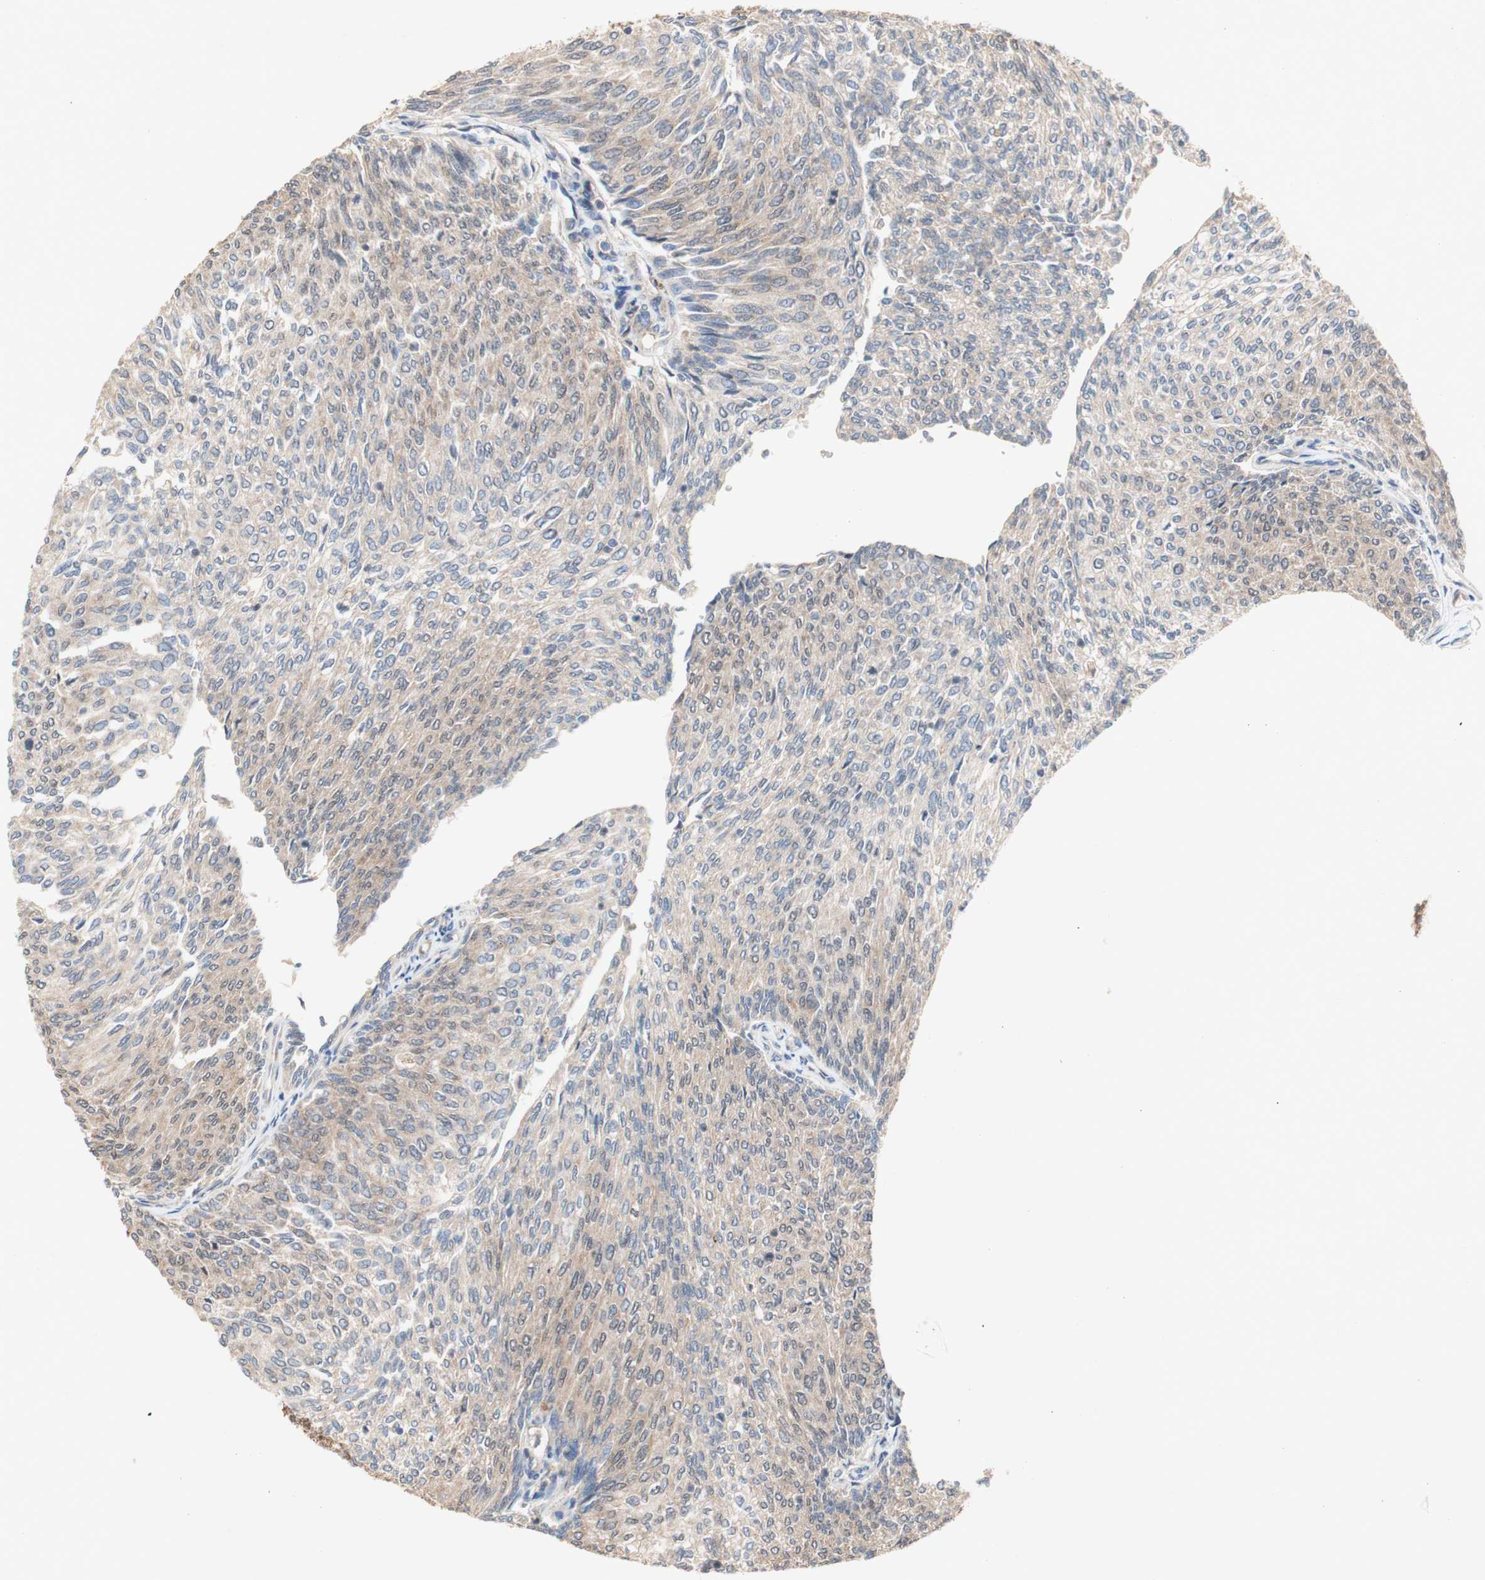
{"staining": {"intensity": "moderate", "quantity": ">75%", "location": "cytoplasmic/membranous"}, "tissue": "urothelial cancer", "cell_type": "Tumor cells", "image_type": "cancer", "snomed": [{"axis": "morphology", "description": "Urothelial carcinoma, Low grade"}, {"axis": "topography", "description": "Urinary bladder"}], "caption": "Human low-grade urothelial carcinoma stained with a brown dye demonstrates moderate cytoplasmic/membranous positive positivity in approximately >75% of tumor cells.", "gene": "PDGFB", "patient": {"sex": "female", "age": 79}}